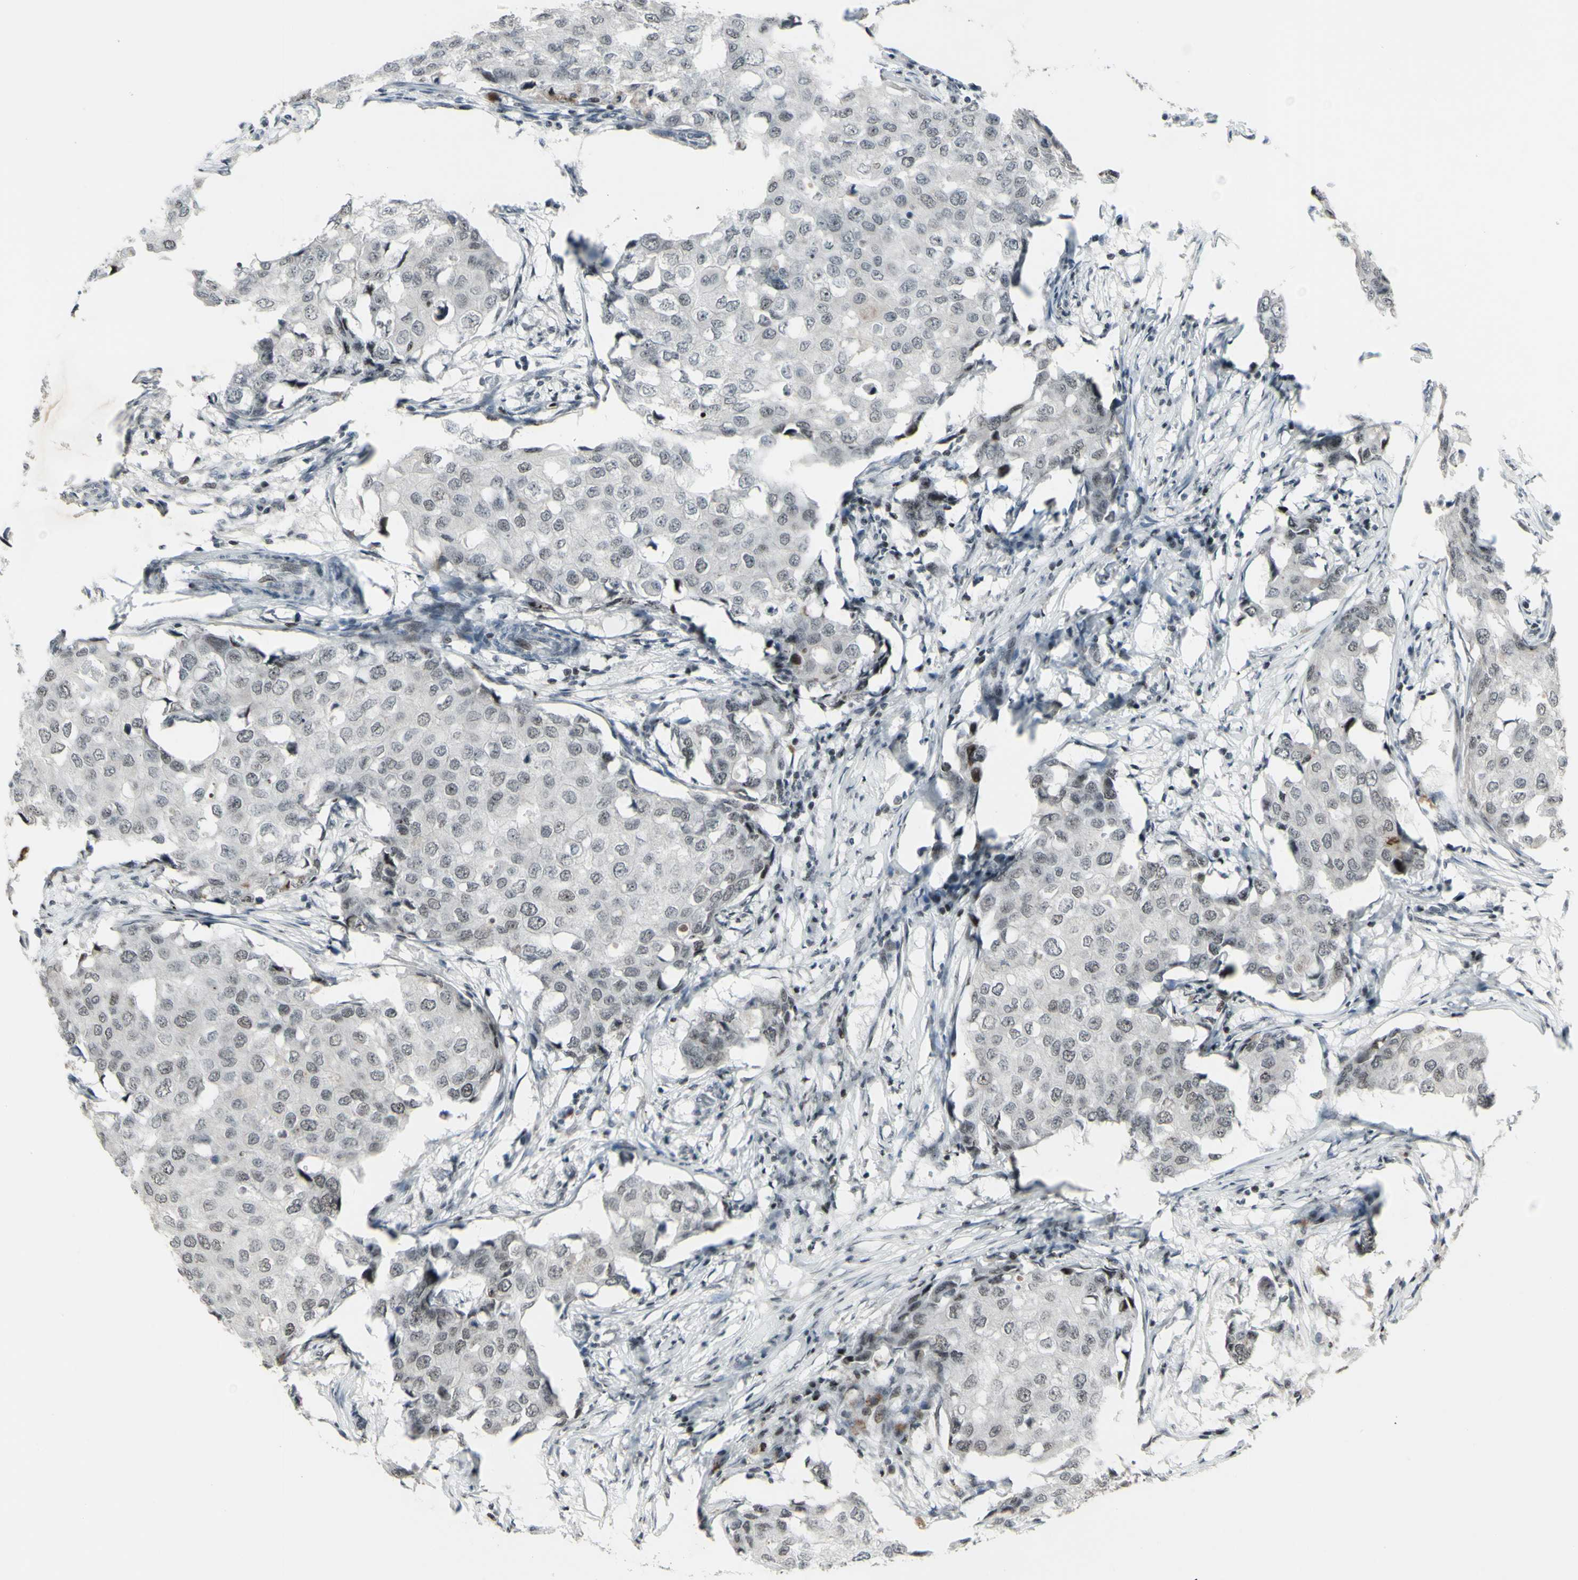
{"staining": {"intensity": "negative", "quantity": "none", "location": "none"}, "tissue": "breast cancer", "cell_type": "Tumor cells", "image_type": "cancer", "snomed": [{"axis": "morphology", "description": "Duct carcinoma"}, {"axis": "topography", "description": "Breast"}], "caption": "Image shows no significant protein positivity in tumor cells of breast intraductal carcinoma.", "gene": "SUPT6H", "patient": {"sex": "female", "age": 27}}